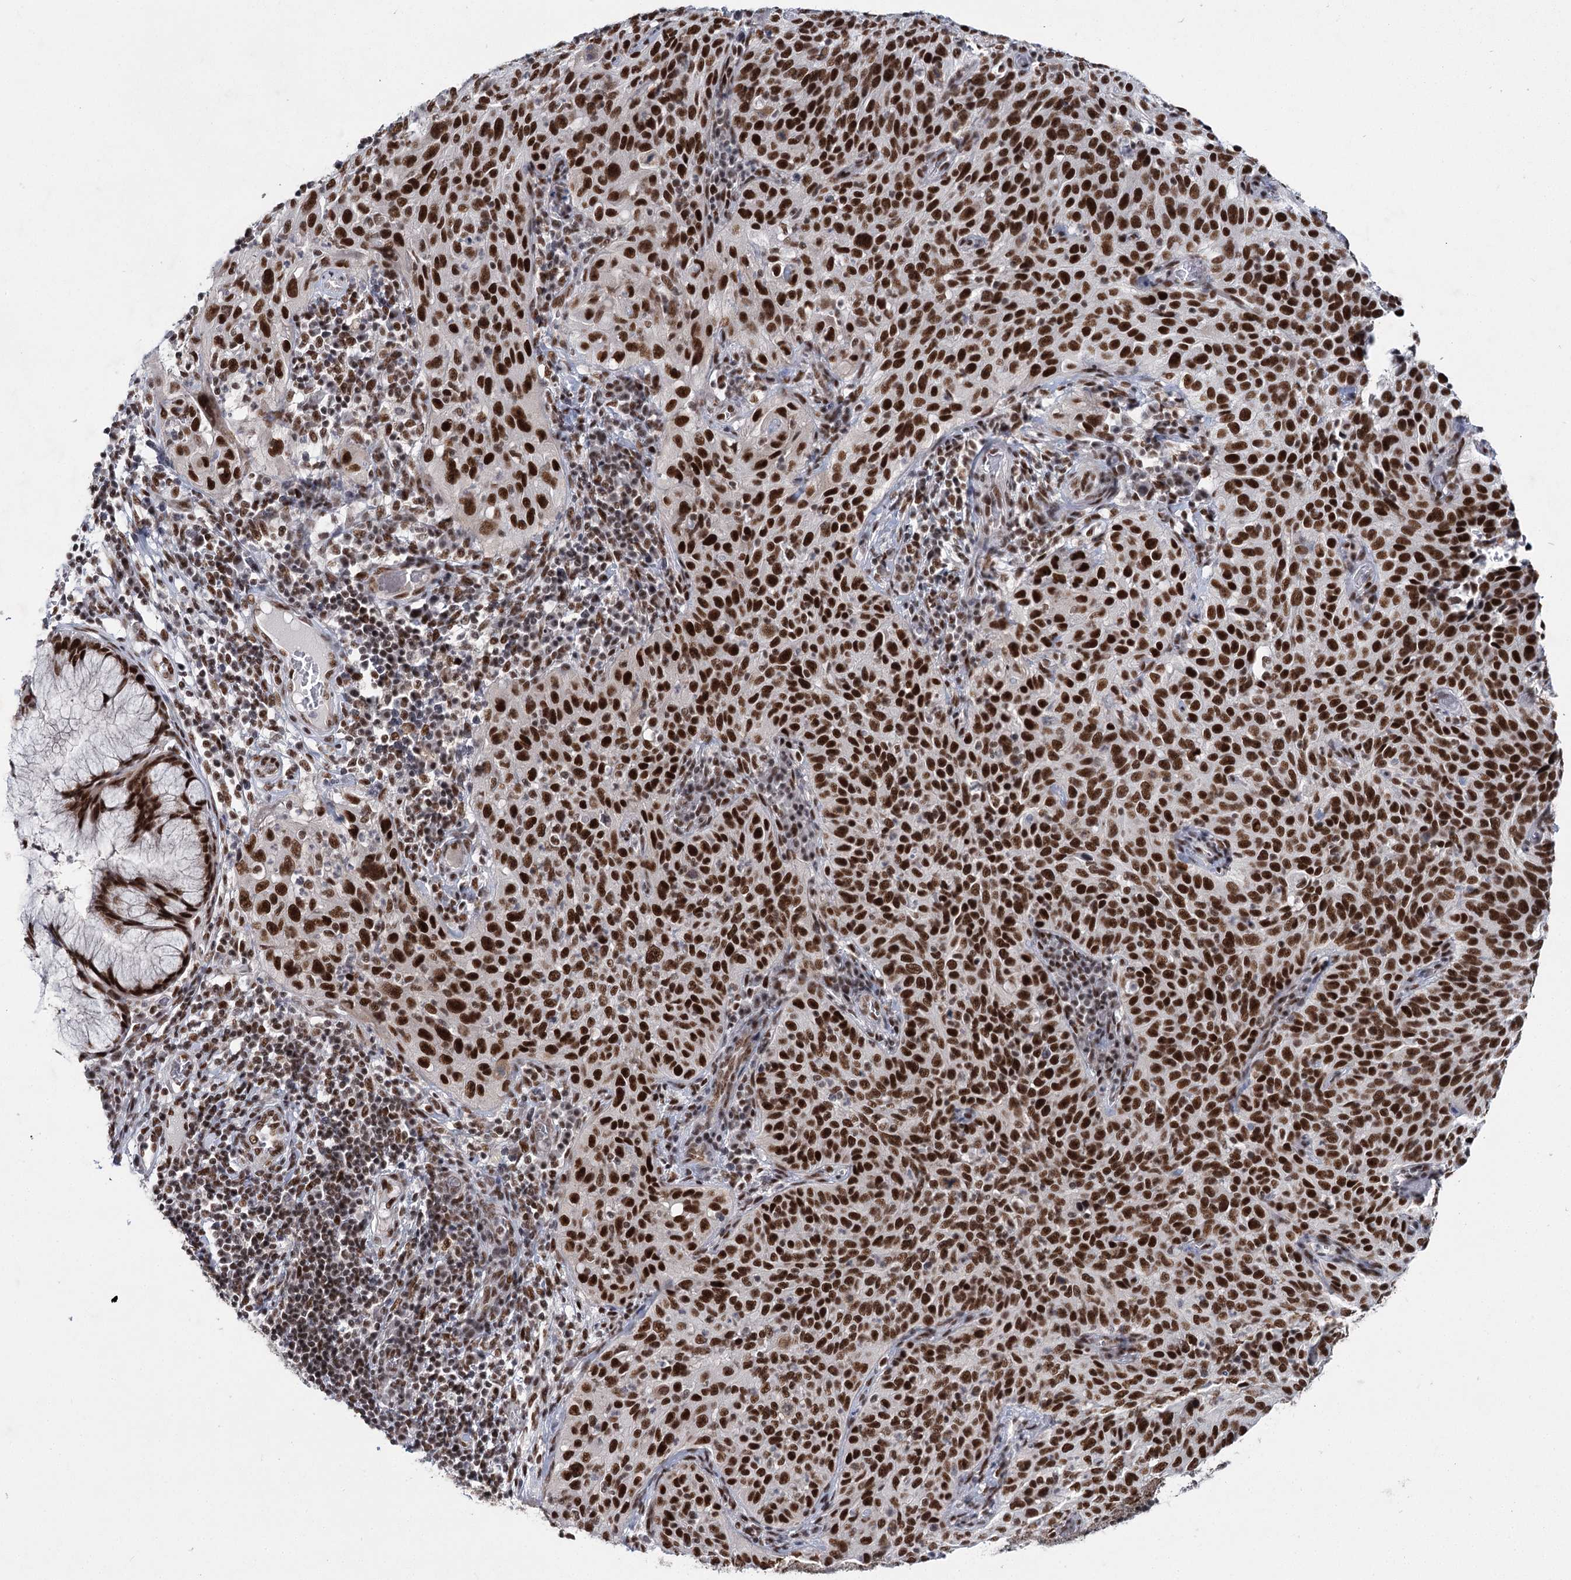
{"staining": {"intensity": "strong", "quantity": ">75%", "location": "nuclear"}, "tissue": "cervical cancer", "cell_type": "Tumor cells", "image_type": "cancer", "snomed": [{"axis": "morphology", "description": "Squamous cell carcinoma, NOS"}, {"axis": "topography", "description": "Cervix"}], "caption": "A histopathology image showing strong nuclear expression in approximately >75% of tumor cells in cervical squamous cell carcinoma, as visualized by brown immunohistochemical staining.", "gene": "SCAF8", "patient": {"sex": "female", "age": 31}}